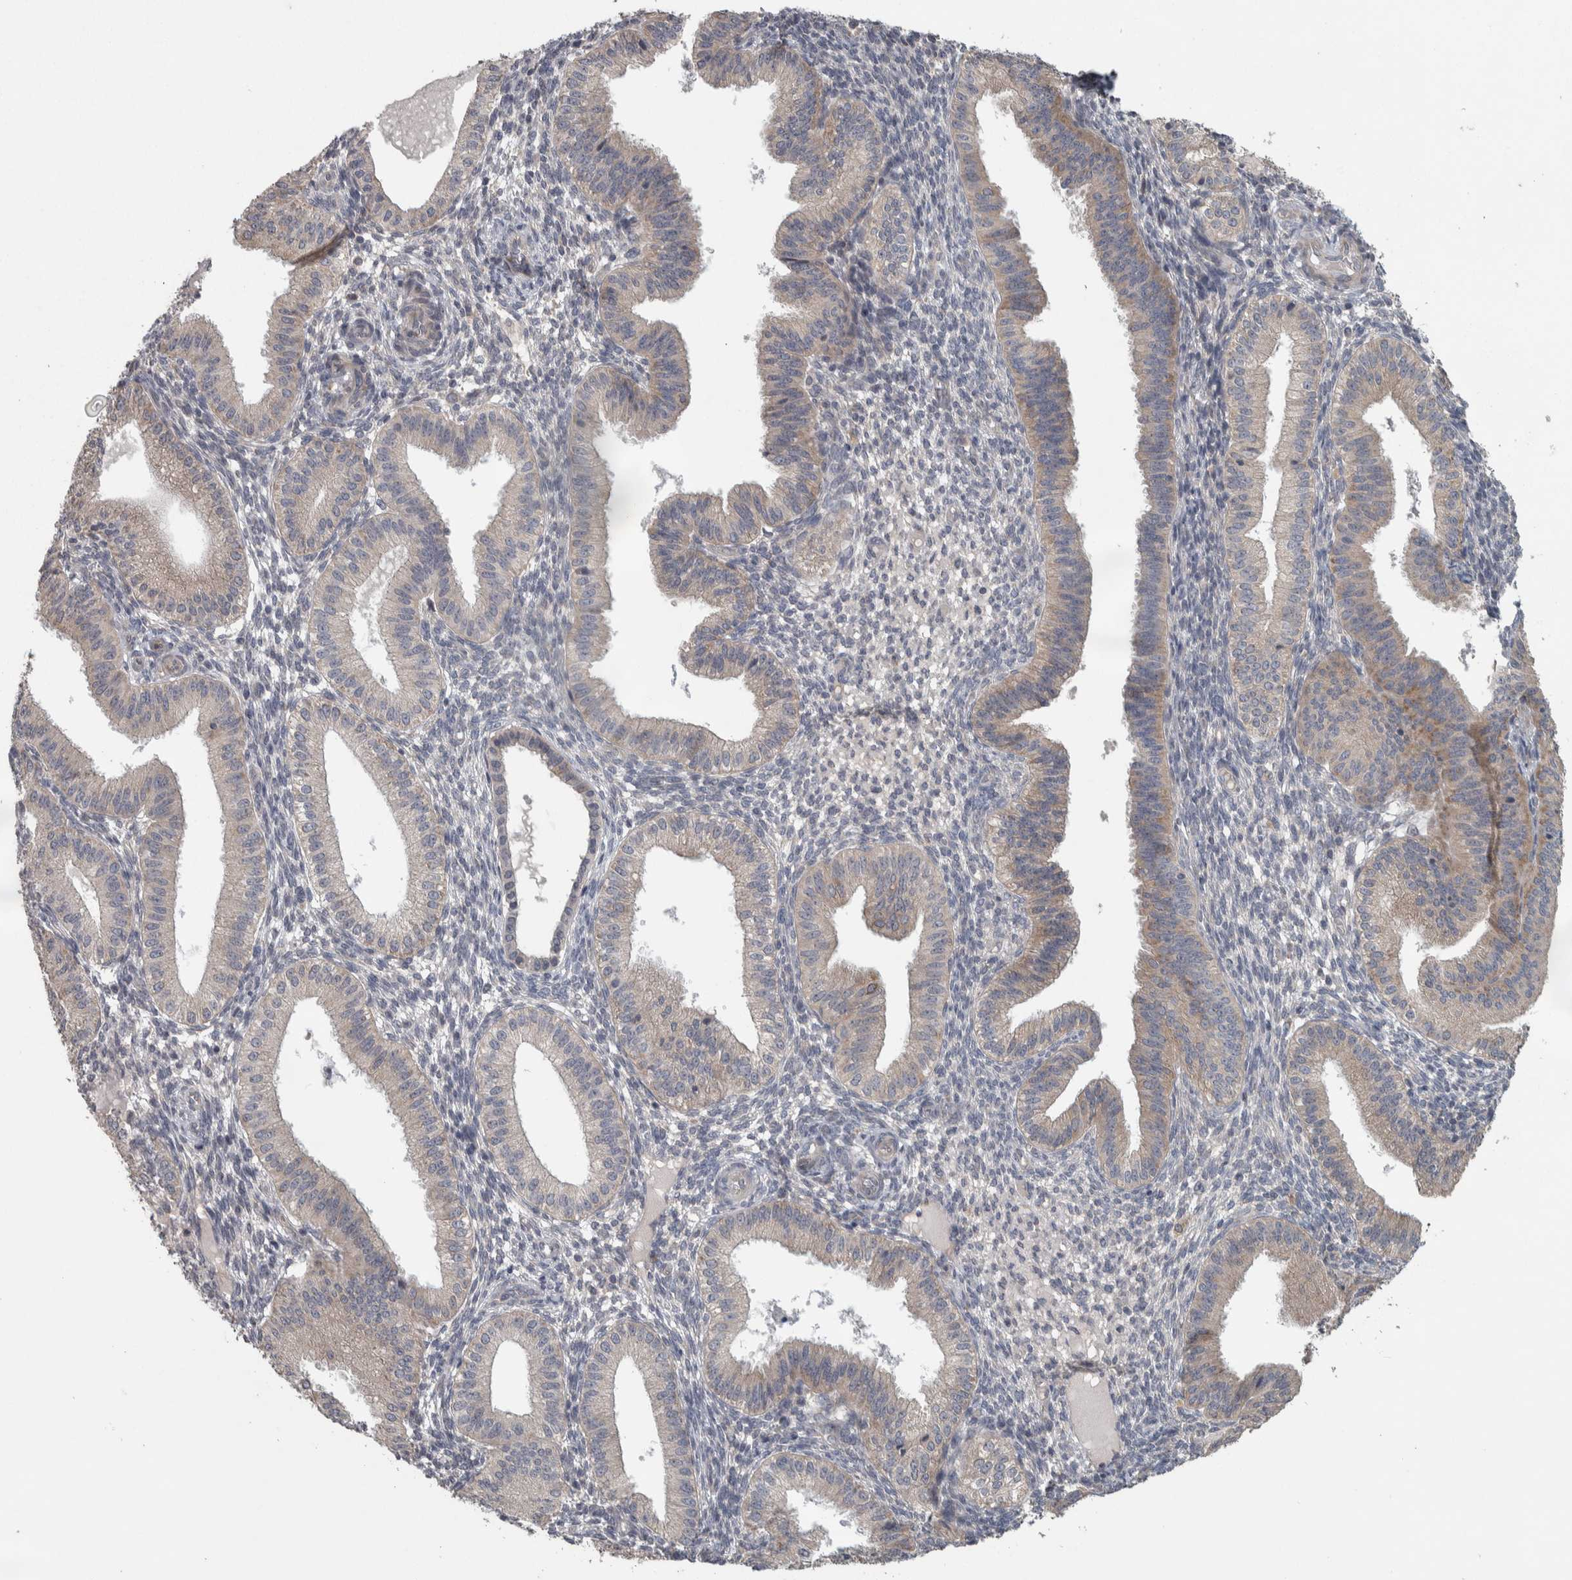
{"staining": {"intensity": "negative", "quantity": "none", "location": "none"}, "tissue": "endometrium", "cell_type": "Cells in endometrial stroma", "image_type": "normal", "snomed": [{"axis": "morphology", "description": "Normal tissue, NOS"}, {"axis": "topography", "description": "Endometrium"}], "caption": "A photomicrograph of endometrium stained for a protein shows no brown staining in cells in endometrial stroma. The staining is performed using DAB (3,3'-diaminobenzidine) brown chromogen with nuclei counter-stained in using hematoxylin.", "gene": "SRP68", "patient": {"sex": "female", "age": 39}}